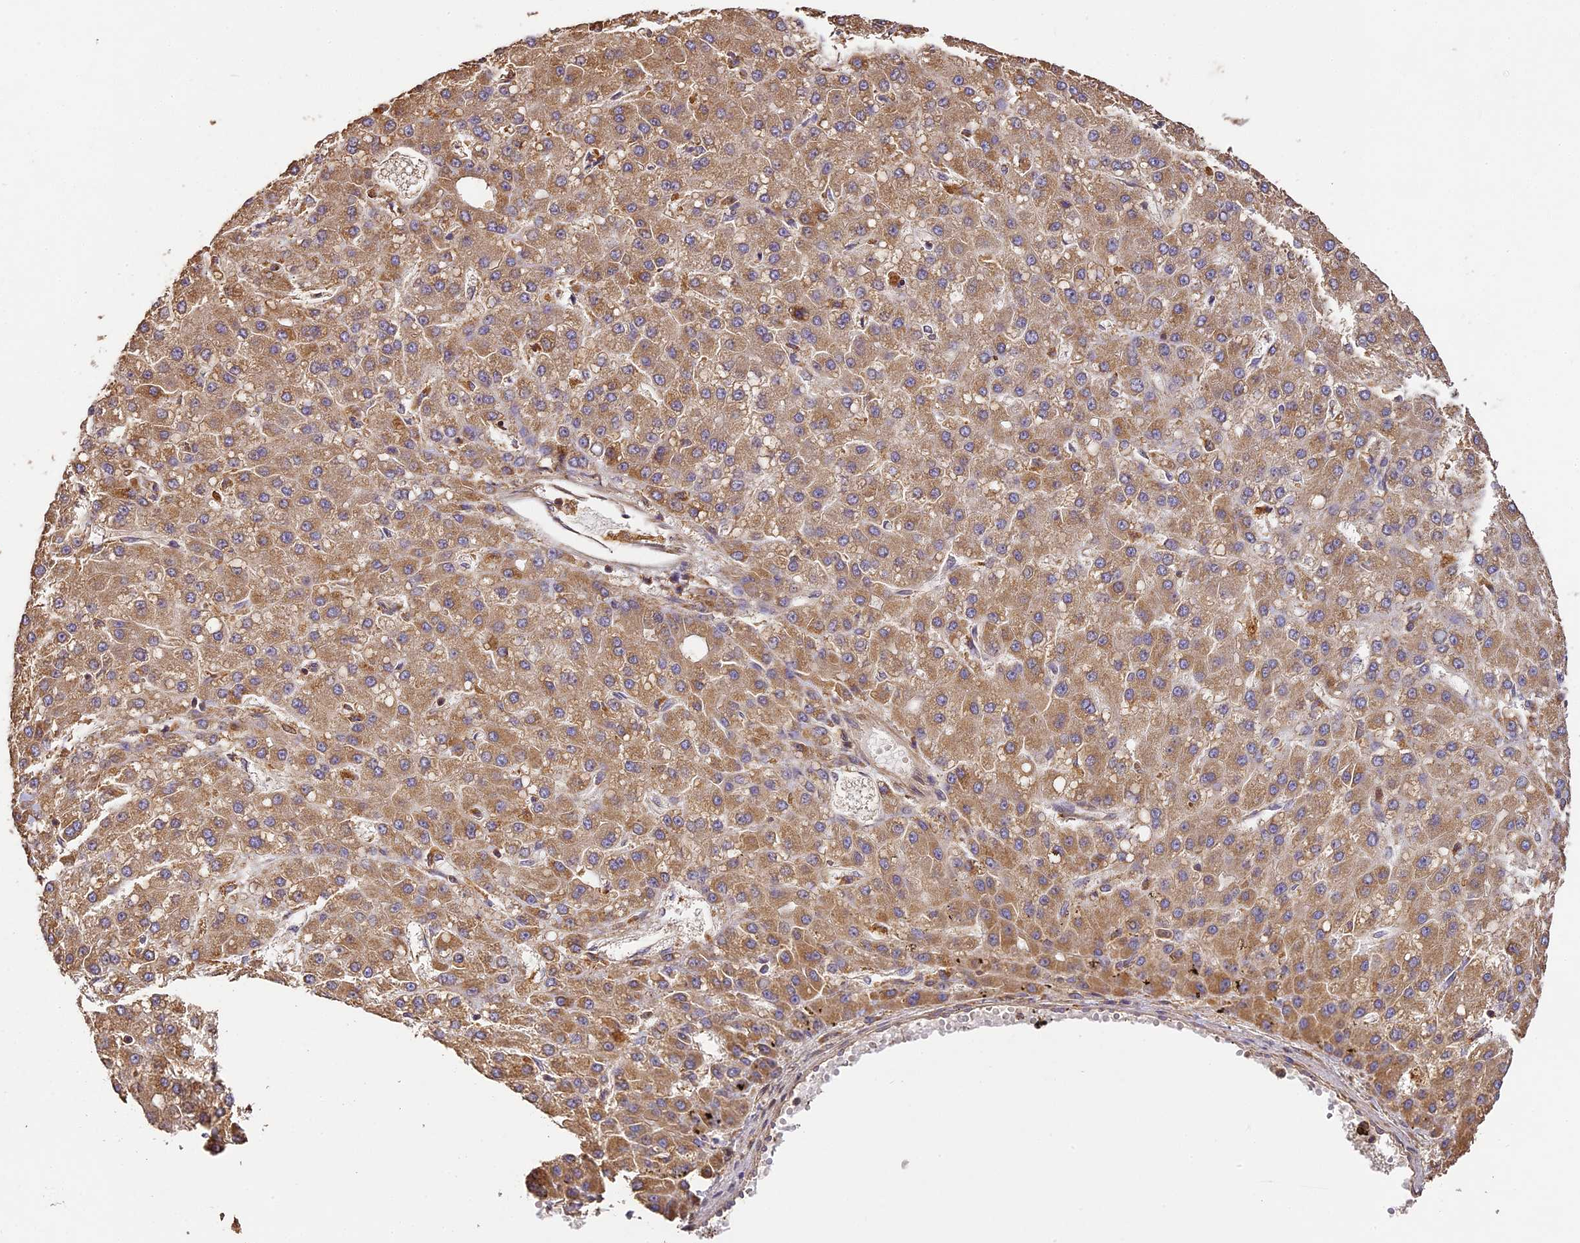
{"staining": {"intensity": "moderate", "quantity": ">75%", "location": "cytoplasmic/membranous"}, "tissue": "liver cancer", "cell_type": "Tumor cells", "image_type": "cancer", "snomed": [{"axis": "morphology", "description": "Carcinoma, Hepatocellular, NOS"}, {"axis": "topography", "description": "Liver"}], "caption": "Immunohistochemistry (IHC) (DAB (3,3'-diaminobenzidine)) staining of liver hepatocellular carcinoma reveals moderate cytoplasmic/membranous protein expression in approximately >75% of tumor cells.", "gene": "BRAP", "patient": {"sex": "male", "age": 67}}